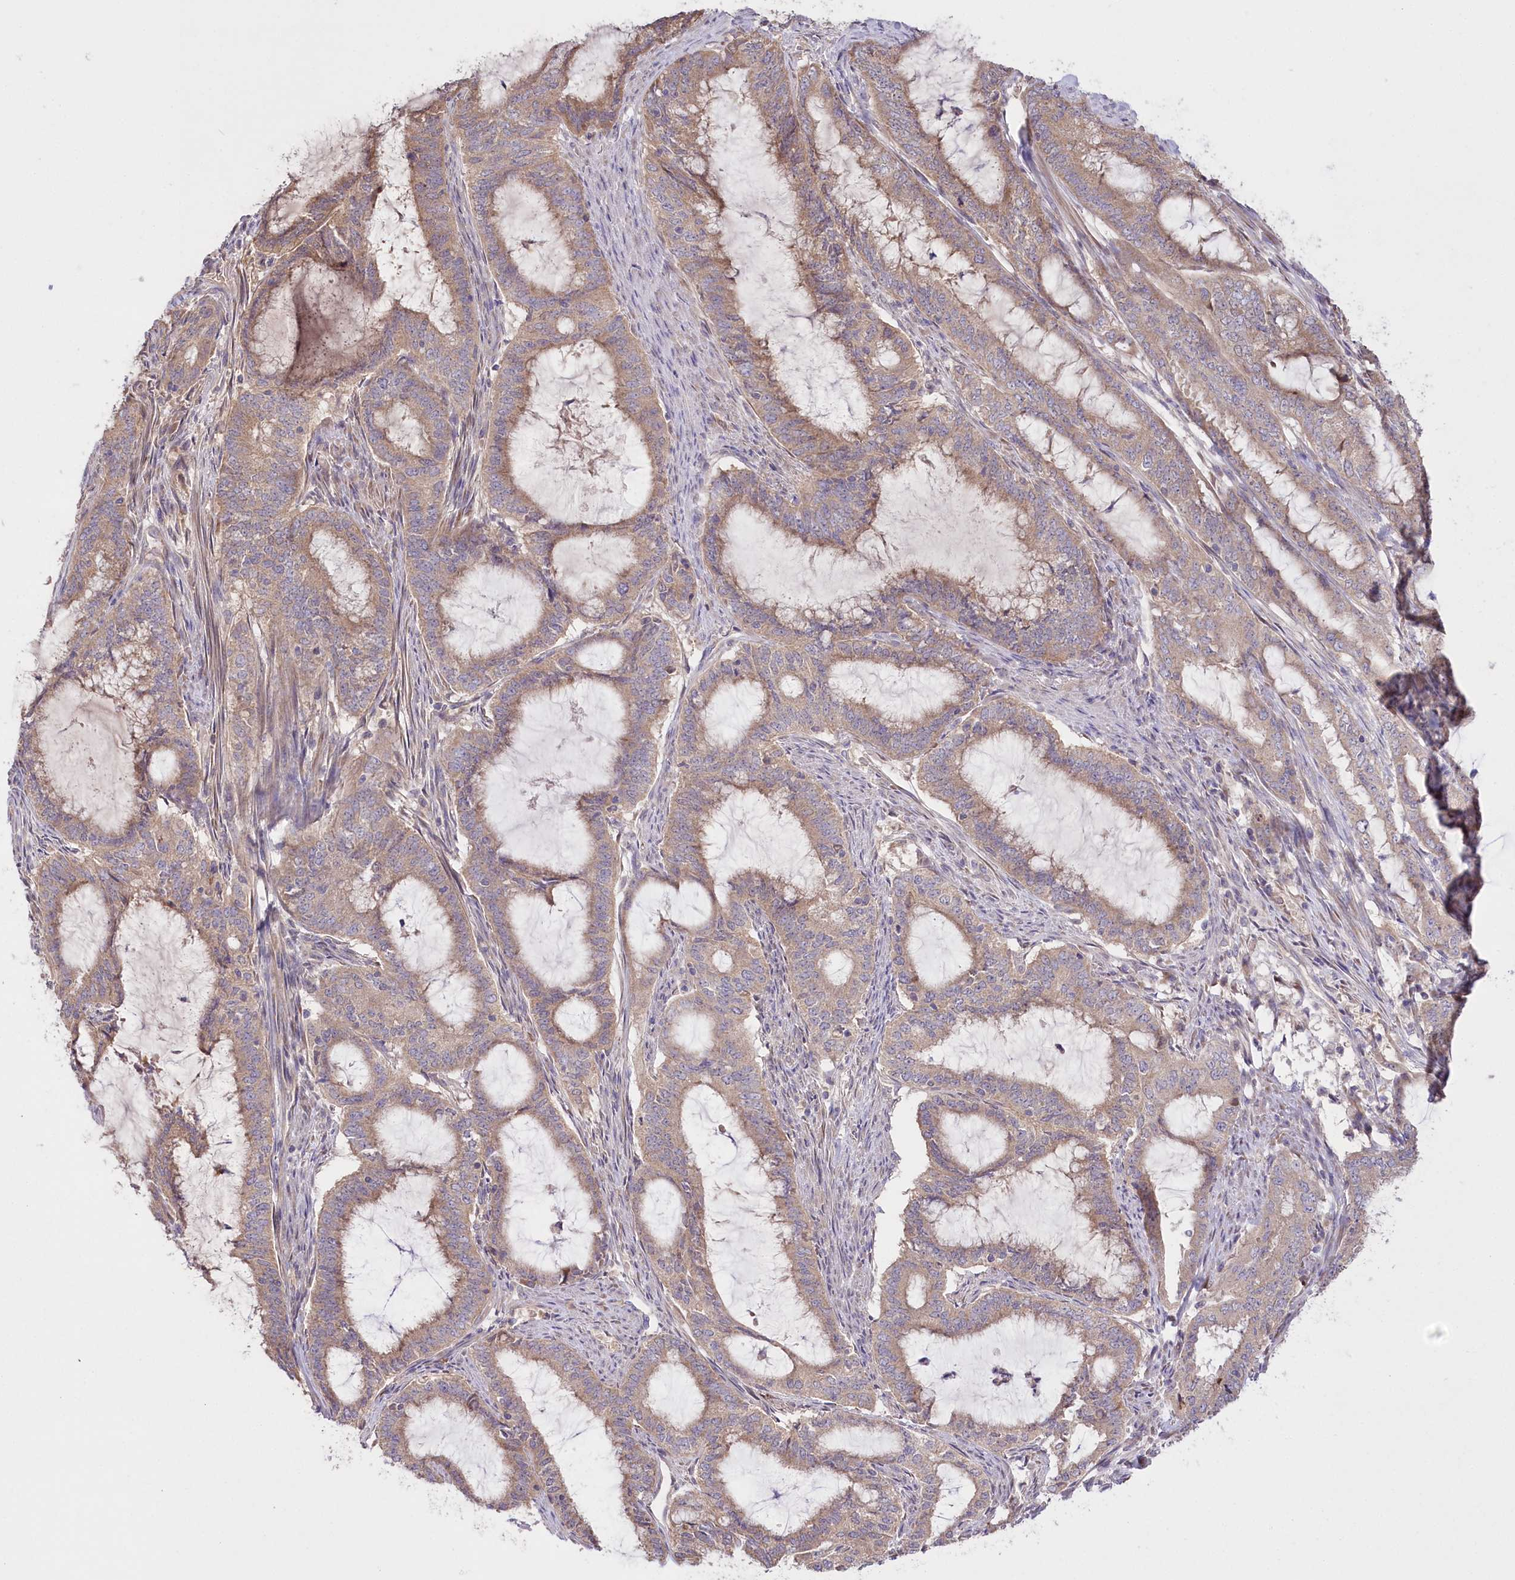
{"staining": {"intensity": "moderate", "quantity": "25%-75%", "location": "cytoplasmic/membranous"}, "tissue": "endometrial cancer", "cell_type": "Tumor cells", "image_type": "cancer", "snomed": [{"axis": "morphology", "description": "Adenocarcinoma, NOS"}, {"axis": "topography", "description": "Endometrium"}], "caption": "Immunohistochemistry (IHC) photomicrograph of neoplastic tissue: human endometrial cancer stained using immunohistochemistry exhibits medium levels of moderate protein expression localized specifically in the cytoplasmic/membranous of tumor cells, appearing as a cytoplasmic/membranous brown color.", "gene": "PBLD", "patient": {"sex": "female", "age": 51}}